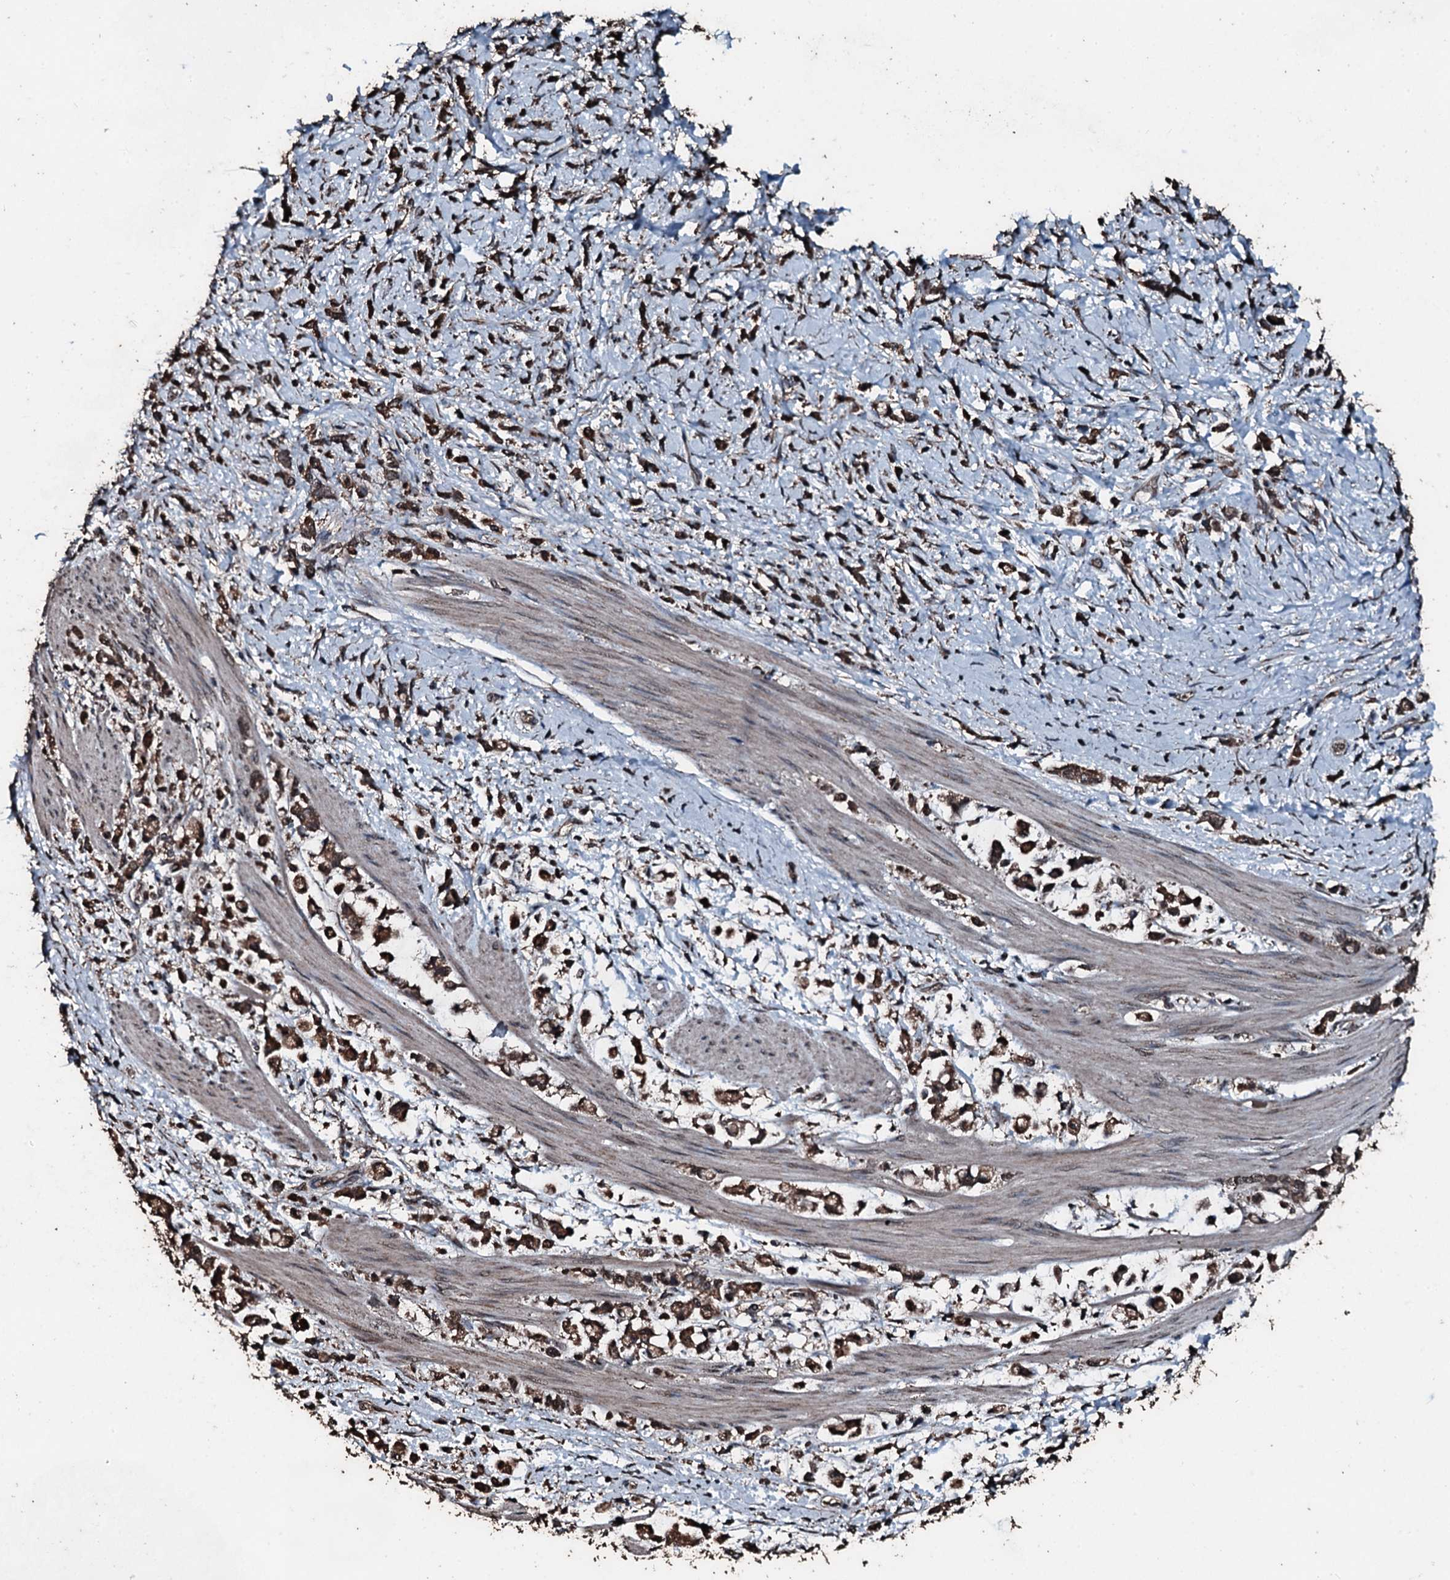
{"staining": {"intensity": "moderate", "quantity": ">75%", "location": "cytoplasmic/membranous,nuclear"}, "tissue": "stomach cancer", "cell_type": "Tumor cells", "image_type": "cancer", "snomed": [{"axis": "morphology", "description": "Adenocarcinoma, NOS"}, {"axis": "topography", "description": "Stomach"}], "caption": "Protein staining of stomach adenocarcinoma tissue demonstrates moderate cytoplasmic/membranous and nuclear expression in about >75% of tumor cells. (DAB IHC, brown staining for protein, blue staining for nuclei).", "gene": "FAAP24", "patient": {"sex": "female", "age": 60}}